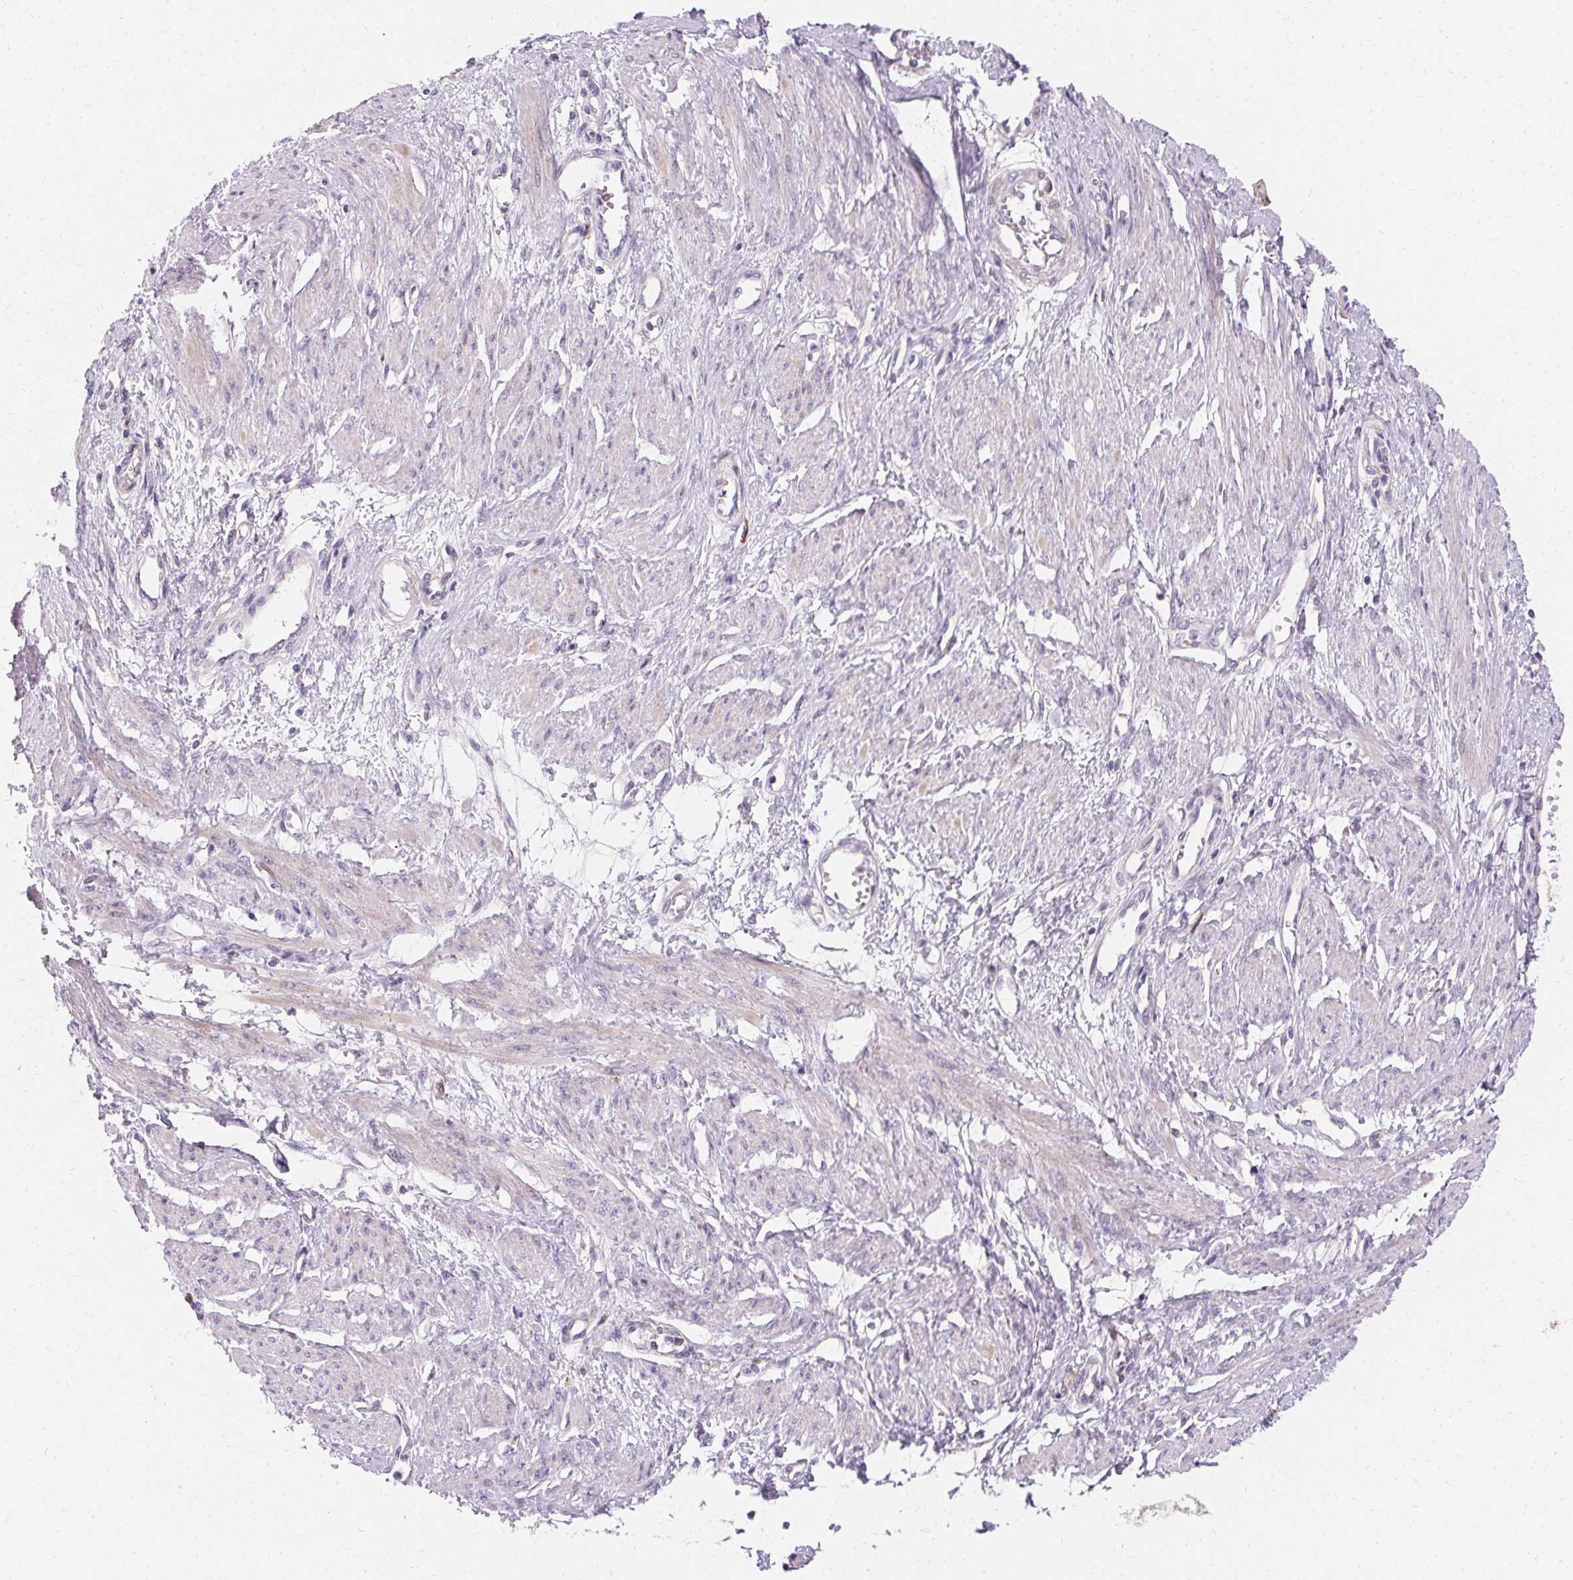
{"staining": {"intensity": "negative", "quantity": "none", "location": "none"}, "tissue": "smooth muscle", "cell_type": "Smooth muscle cells", "image_type": "normal", "snomed": [{"axis": "morphology", "description": "Normal tissue, NOS"}, {"axis": "topography", "description": "Smooth muscle"}, {"axis": "topography", "description": "Uterus"}], "caption": "Immunohistochemistry (IHC) image of benign smooth muscle stained for a protein (brown), which demonstrates no expression in smooth muscle cells.", "gene": "TRIP13", "patient": {"sex": "female", "age": 39}}